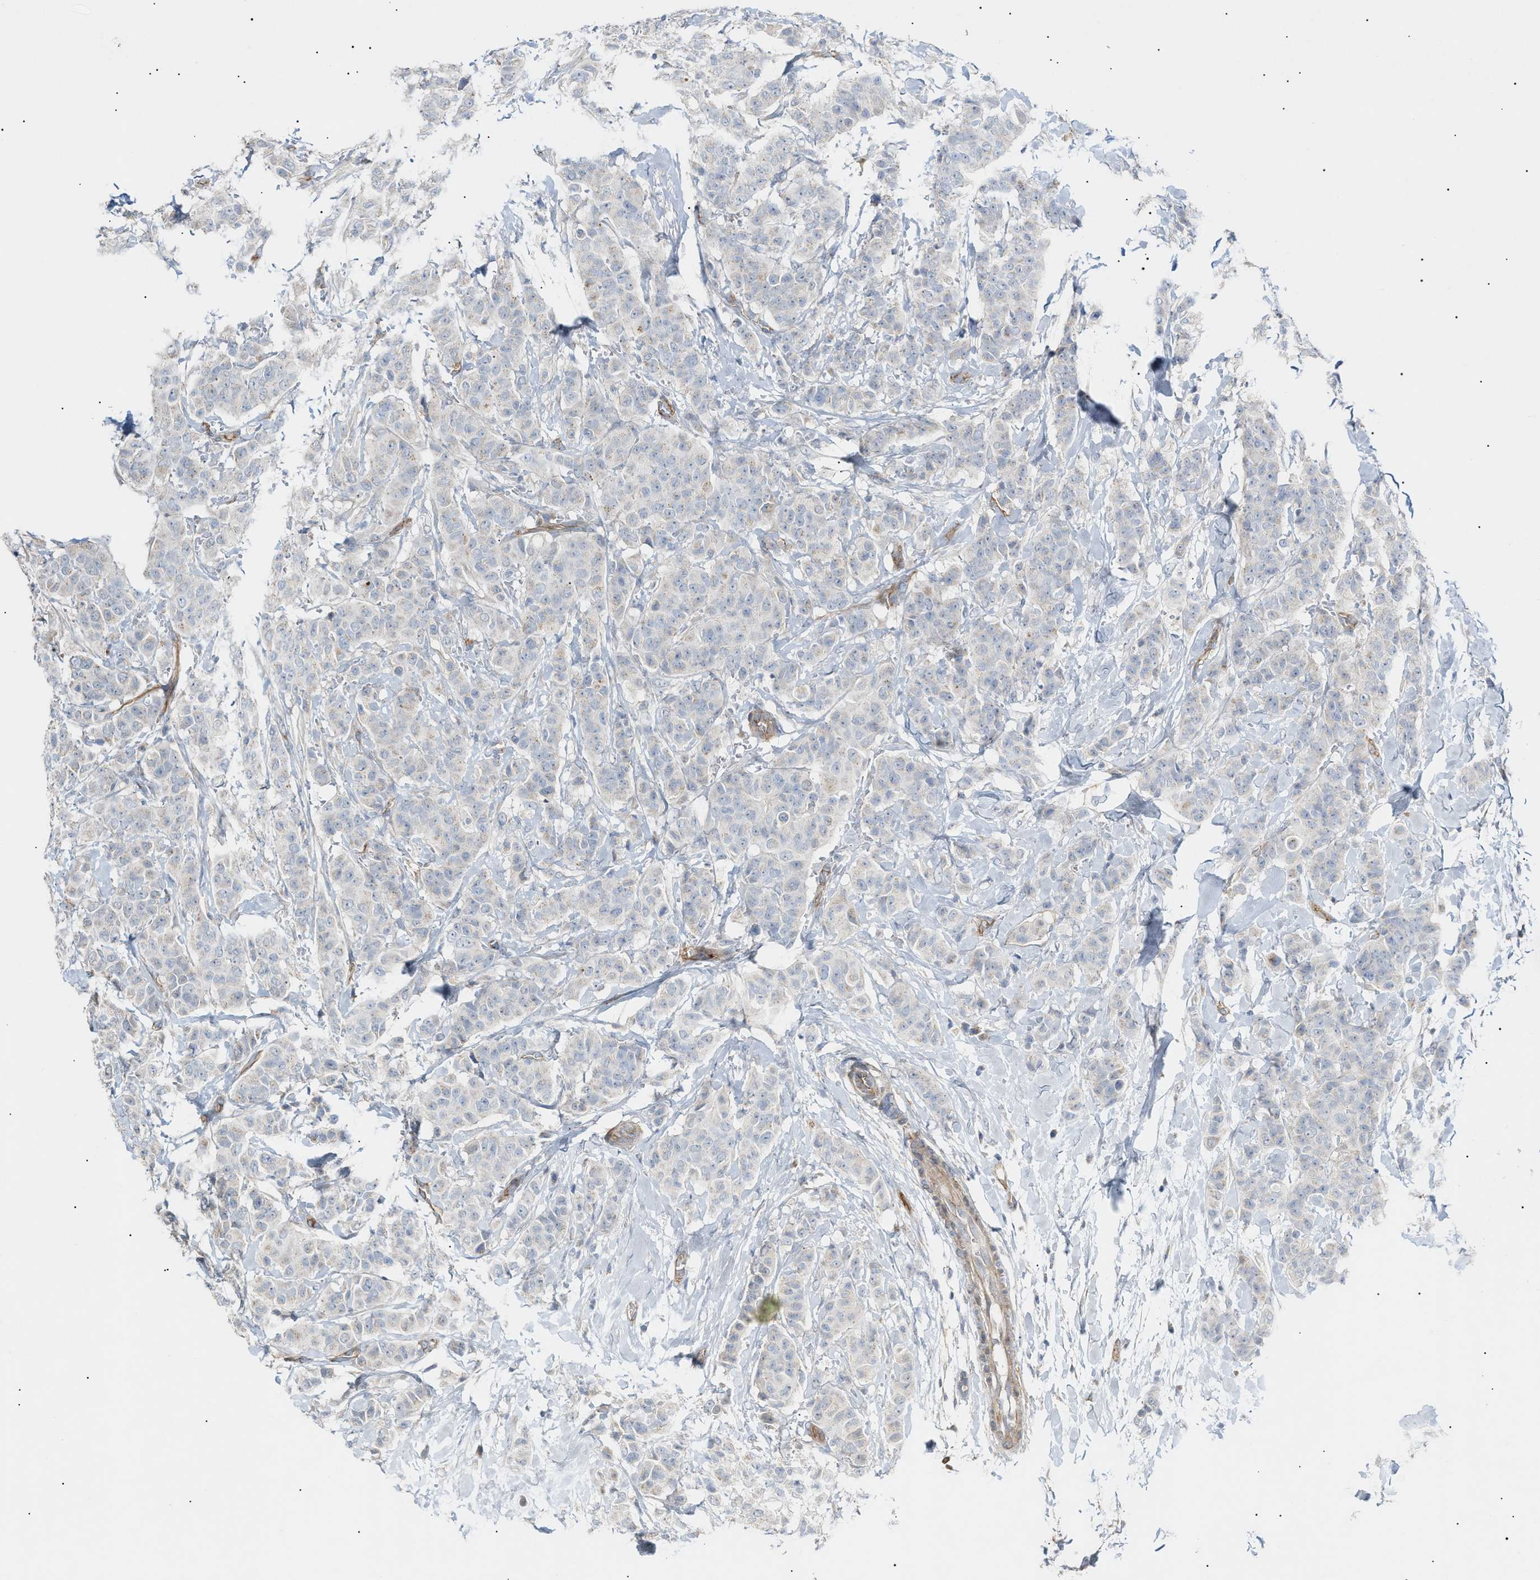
{"staining": {"intensity": "negative", "quantity": "none", "location": "none"}, "tissue": "breast cancer", "cell_type": "Tumor cells", "image_type": "cancer", "snomed": [{"axis": "morphology", "description": "Normal tissue, NOS"}, {"axis": "morphology", "description": "Duct carcinoma"}, {"axis": "topography", "description": "Breast"}], "caption": "DAB immunohistochemical staining of human breast cancer displays no significant positivity in tumor cells.", "gene": "ZFHX2", "patient": {"sex": "female", "age": 40}}